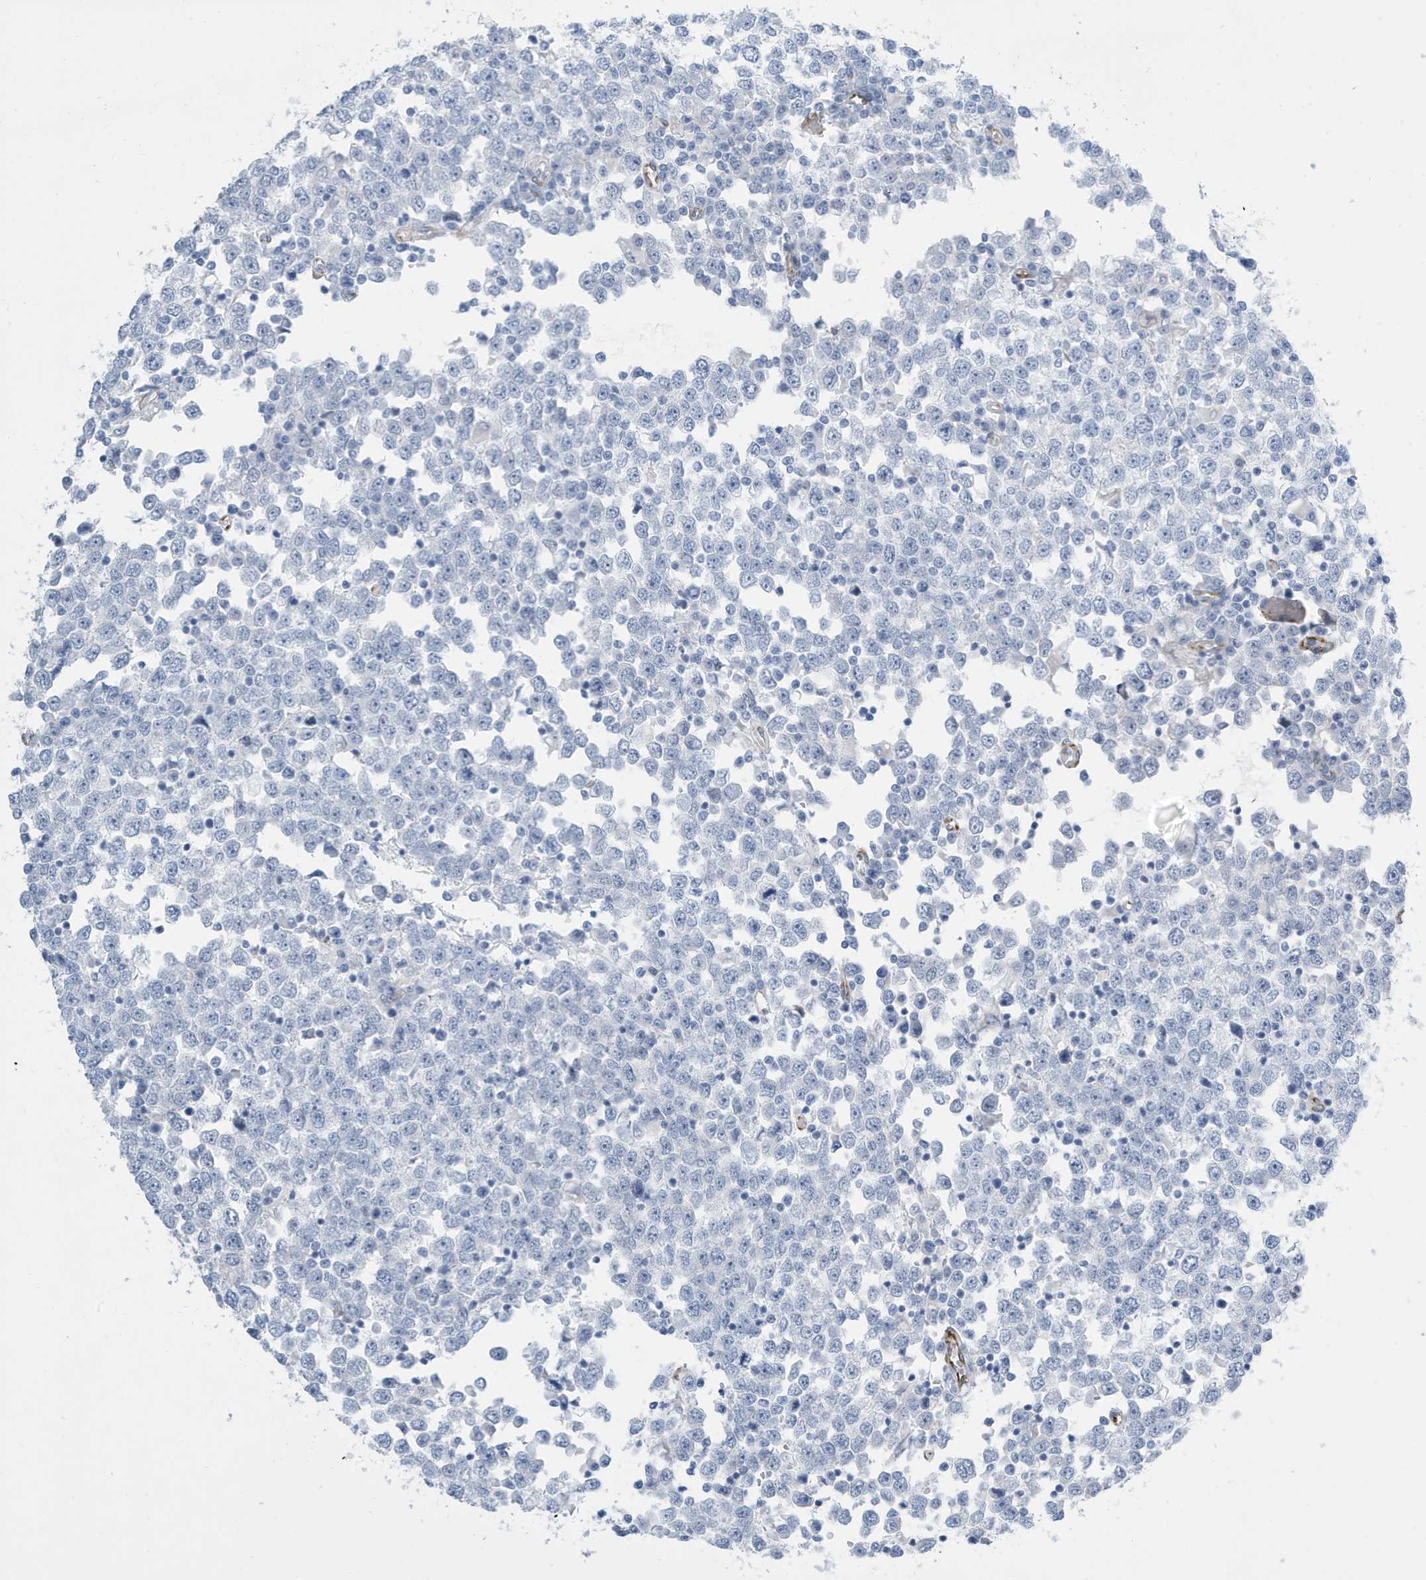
{"staining": {"intensity": "negative", "quantity": "none", "location": "none"}, "tissue": "testis cancer", "cell_type": "Tumor cells", "image_type": "cancer", "snomed": [{"axis": "morphology", "description": "Seminoma, NOS"}, {"axis": "topography", "description": "Testis"}], "caption": "High magnification brightfield microscopy of seminoma (testis) stained with DAB (3,3'-diaminobenzidine) (brown) and counterstained with hematoxylin (blue): tumor cells show no significant positivity.", "gene": "SEMA3F", "patient": {"sex": "male", "age": 65}}